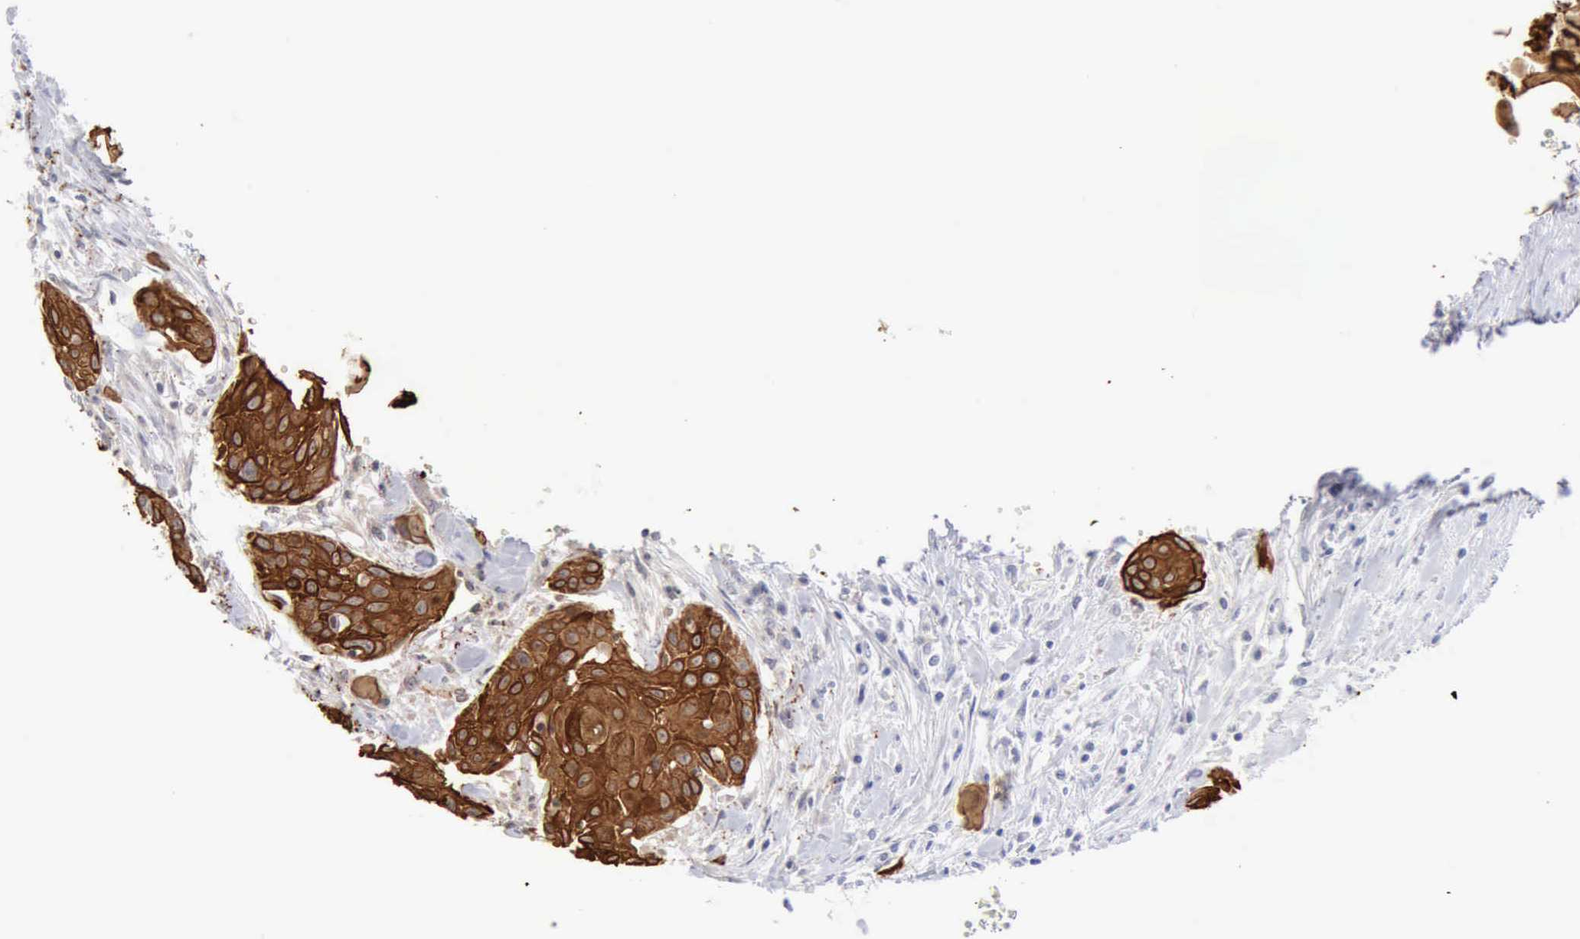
{"staining": {"intensity": "strong", "quantity": ">75%", "location": "cytoplasmic/membranous"}, "tissue": "head and neck cancer", "cell_type": "Tumor cells", "image_type": "cancer", "snomed": [{"axis": "morphology", "description": "Squamous cell carcinoma, NOS"}, {"axis": "morphology", "description": "Squamous cell carcinoma, metastatic, NOS"}, {"axis": "topography", "description": "Lymph node"}, {"axis": "topography", "description": "Salivary gland"}, {"axis": "topography", "description": "Head-Neck"}], "caption": "Protein staining of head and neck cancer (metastatic squamous cell carcinoma) tissue exhibits strong cytoplasmic/membranous staining in approximately >75% of tumor cells.", "gene": "KRT5", "patient": {"sex": "female", "age": 74}}